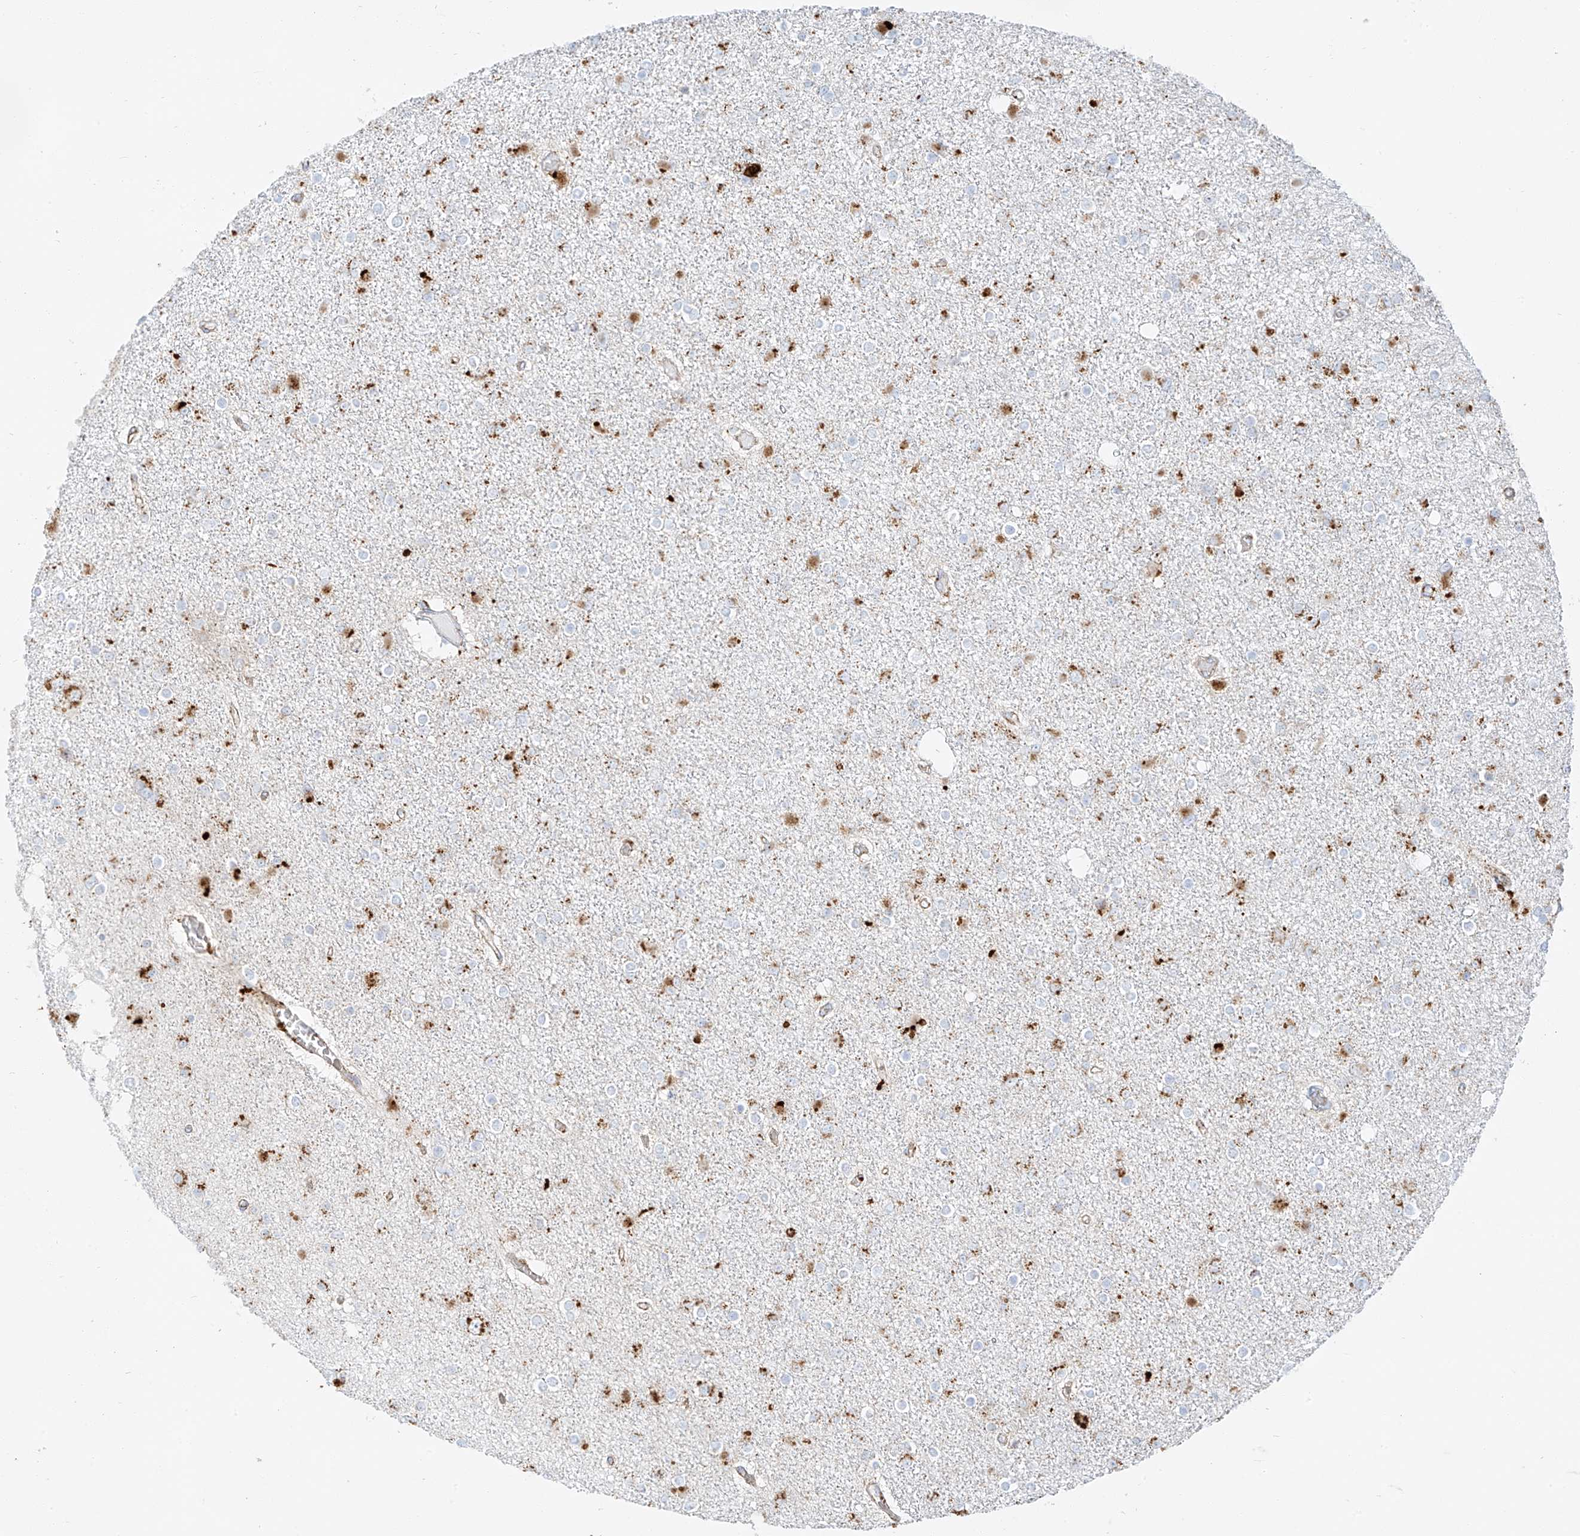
{"staining": {"intensity": "moderate", "quantity": "25%-75%", "location": "cytoplasmic/membranous"}, "tissue": "glioma", "cell_type": "Tumor cells", "image_type": "cancer", "snomed": [{"axis": "morphology", "description": "Glioma, malignant, Low grade"}, {"axis": "topography", "description": "Brain"}], "caption": "IHC (DAB (3,3'-diaminobenzidine)) staining of human malignant glioma (low-grade) displays moderate cytoplasmic/membranous protein positivity in about 25%-75% of tumor cells.", "gene": "SLC35F6", "patient": {"sex": "female", "age": 22}}